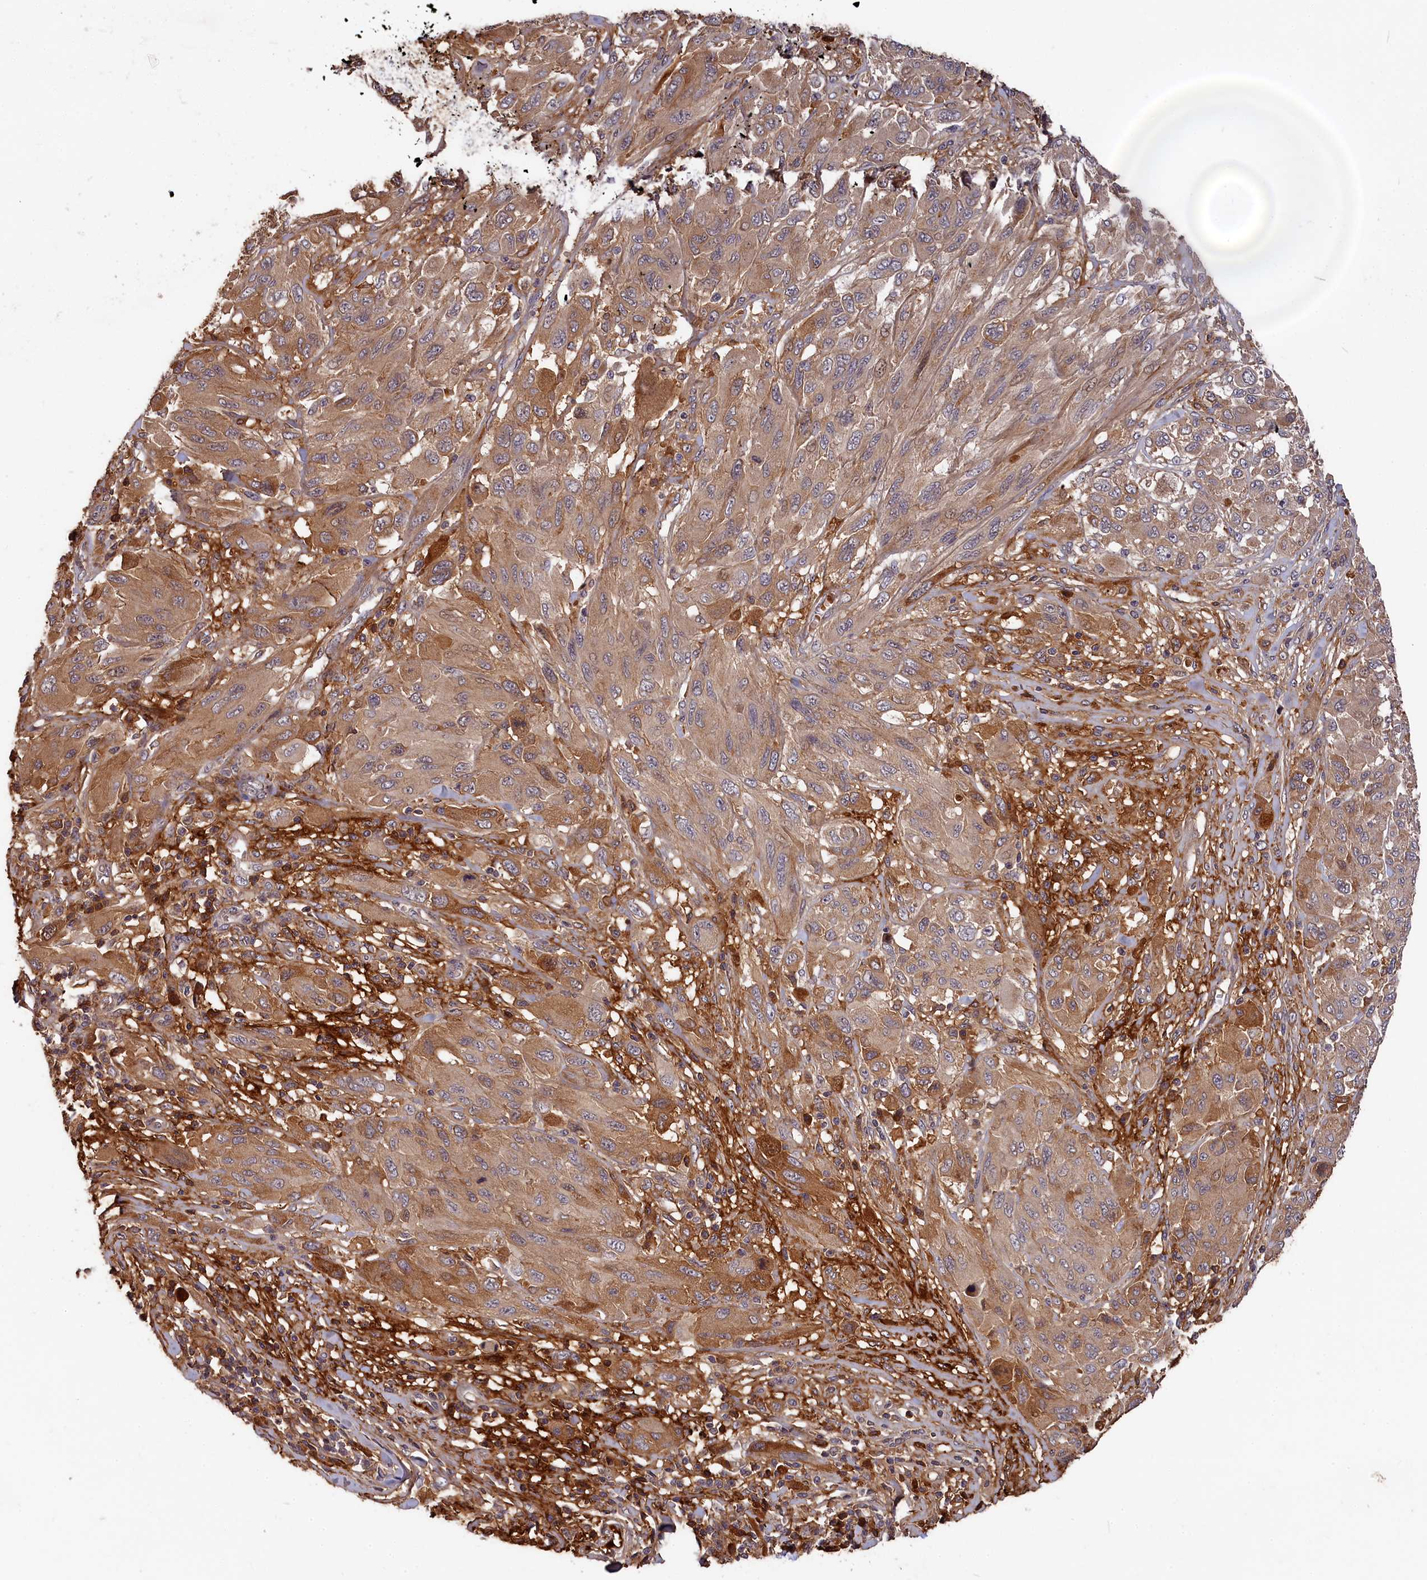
{"staining": {"intensity": "moderate", "quantity": ">75%", "location": "cytoplasmic/membranous"}, "tissue": "melanoma", "cell_type": "Tumor cells", "image_type": "cancer", "snomed": [{"axis": "morphology", "description": "Malignant melanoma, NOS"}, {"axis": "topography", "description": "Skin"}], "caption": "Tumor cells exhibit medium levels of moderate cytoplasmic/membranous expression in approximately >75% of cells in malignant melanoma.", "gene": "ITIH1", "patient": {"sex": "female", "age": 91}}